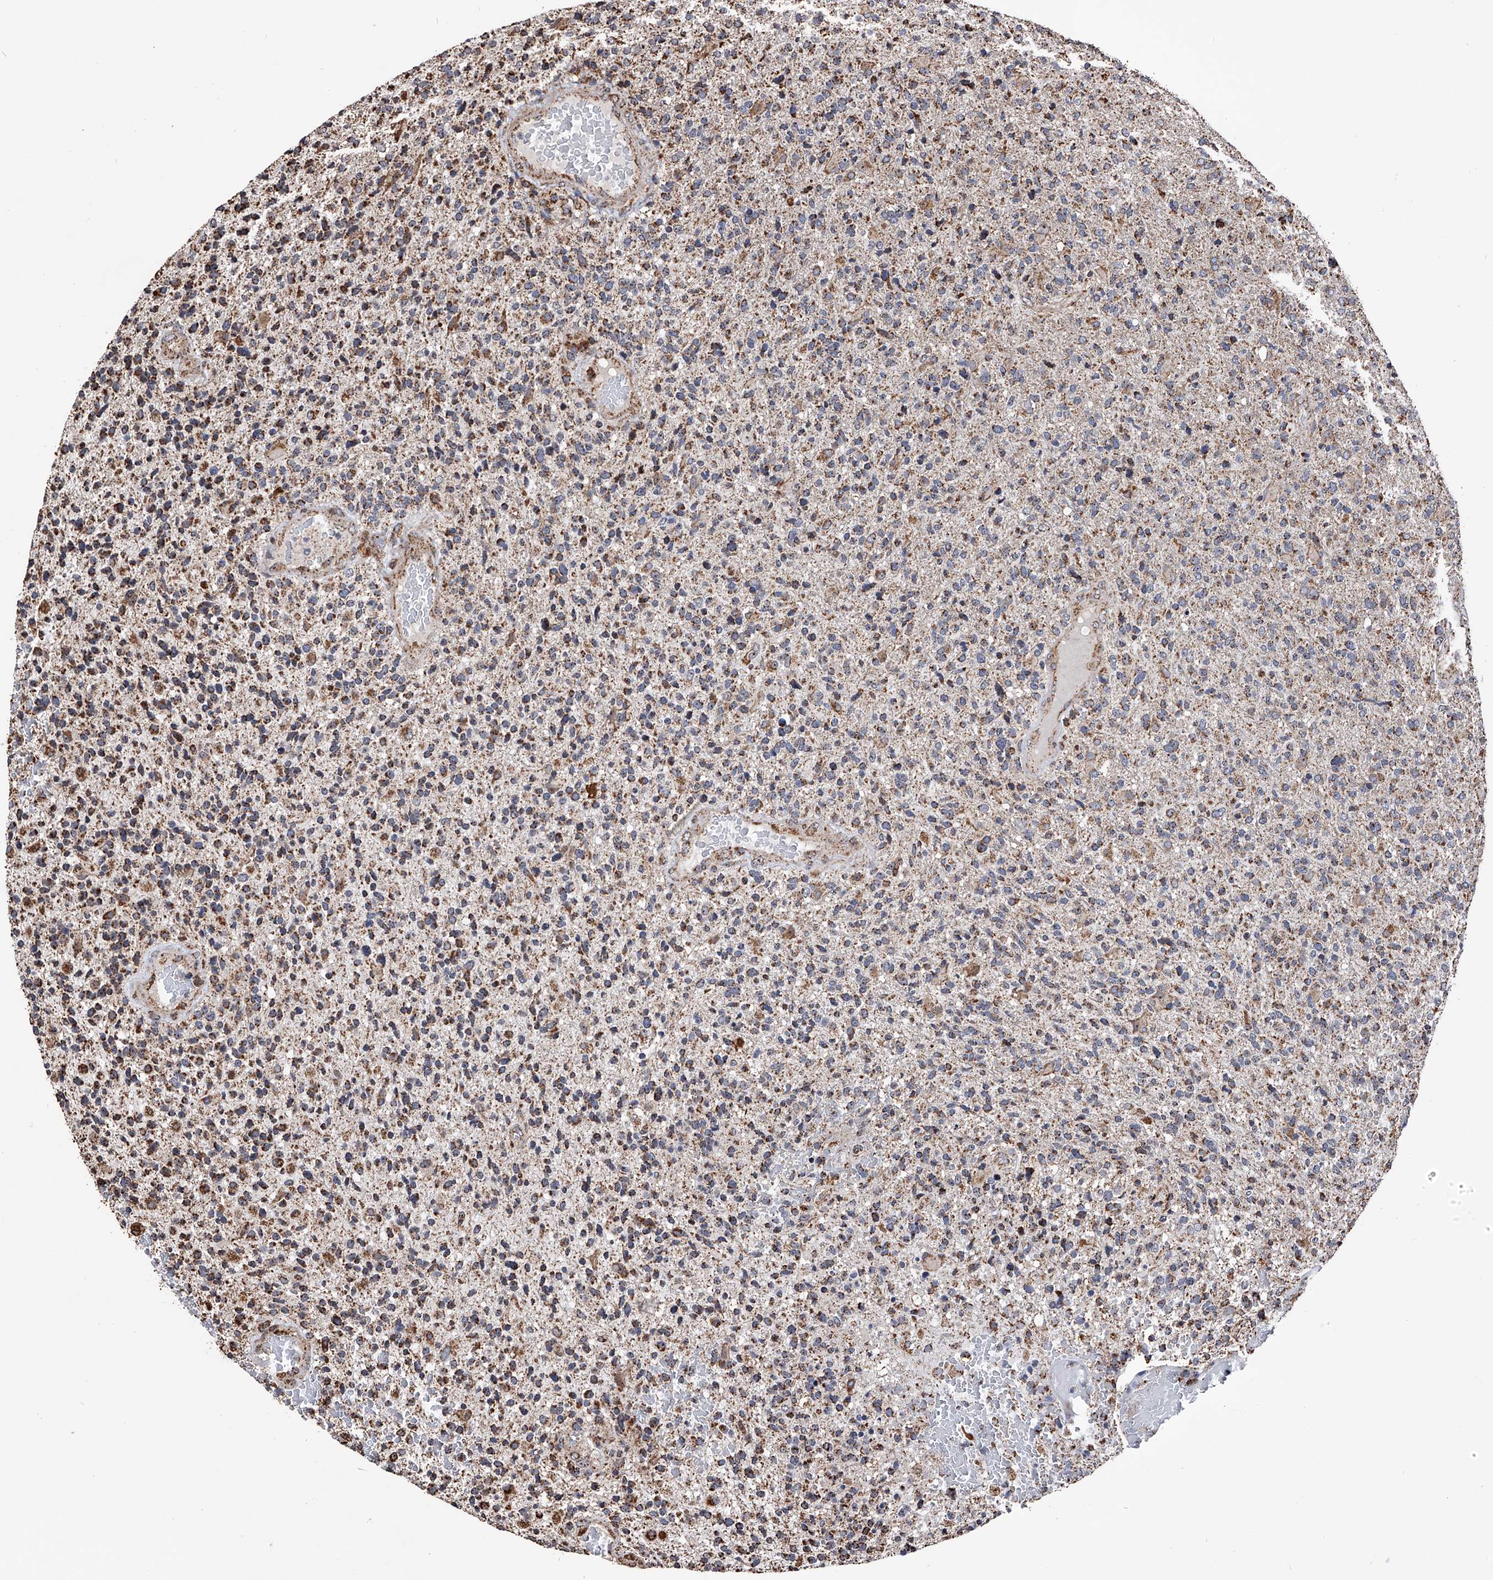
{"staining": {"intensity": "moderate", "quantity": "<25%", "location": "cytoplasmic/membranous"}, "tissue": "glioma", "cell_type": "Tumor cells", "image_type": "cancer", "snomed": [{"axis": "morphology", "description": "Glioma, malignant, High grade"}, {"axis": "topography", "description": "Brain"}], "caption": "Glioma stained with immunohistochemistry (IHC) reveals moderate cytoplasmic/membranous expression in approximately <25% of tumor cells.", "gene": "SMPDL3A", "patient": {"sex": "male", "age": 72}}